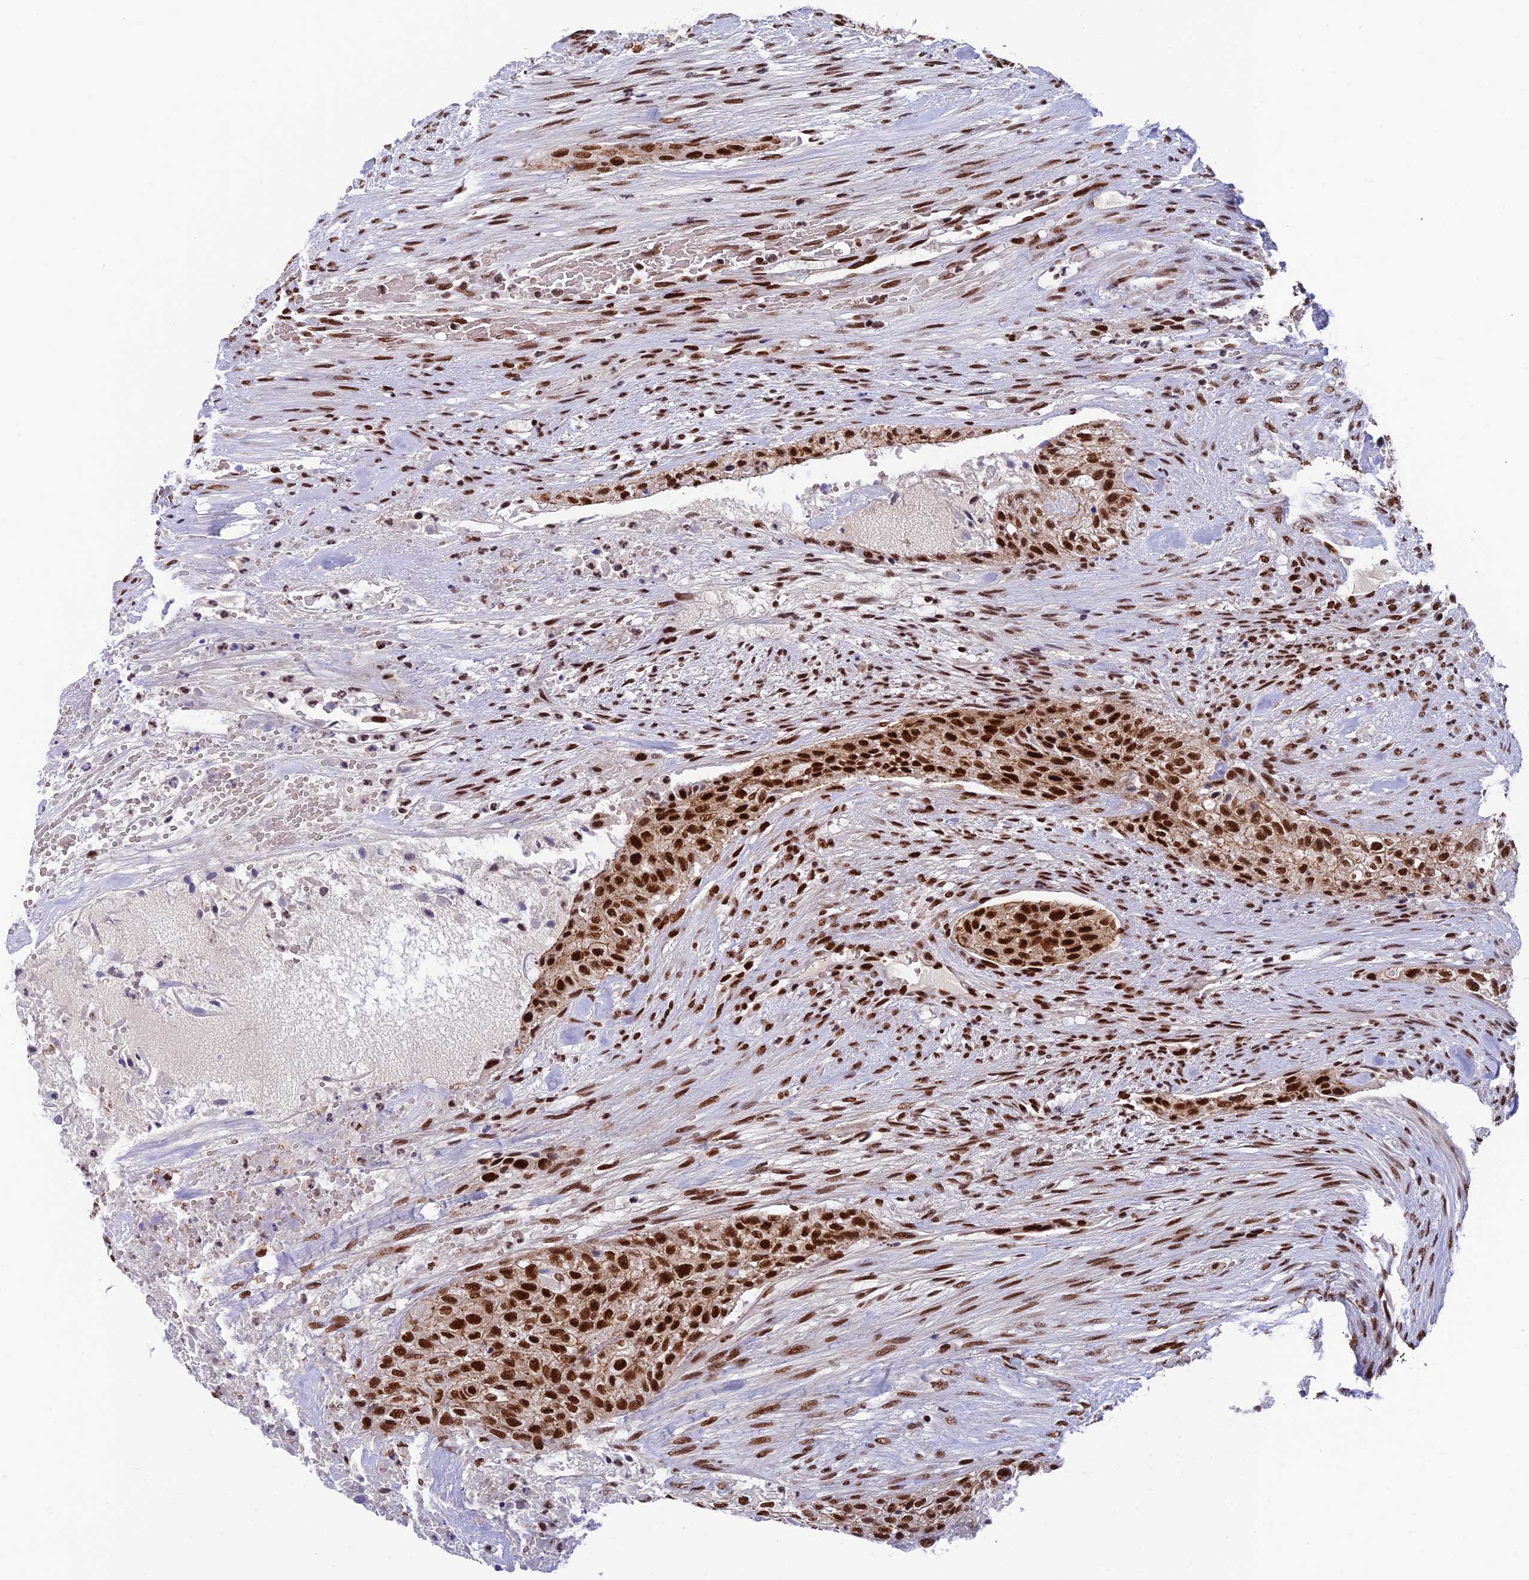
{"staining": {"intensity": "strong", "quantity": ">75%", "location": "nuclear"}, "tissue": "urothelial cancer", "cell_type": "Tumor cells", "image_type": "cancer", "snomed": [{"axis": "morphology", "description": "Urothelial carcinoma, High grade"}, {"axis": "topography", "description": "Urinary bladder"}], "caption": "About >75% of tumor cells in high-grade urothelial carcinoma demonstrate strong nuclear protein expression as visualized by brown immunohistochemical staining.", "gene": "EEF1AKMT3", "patient": {"sex": "male", "age": 35}}